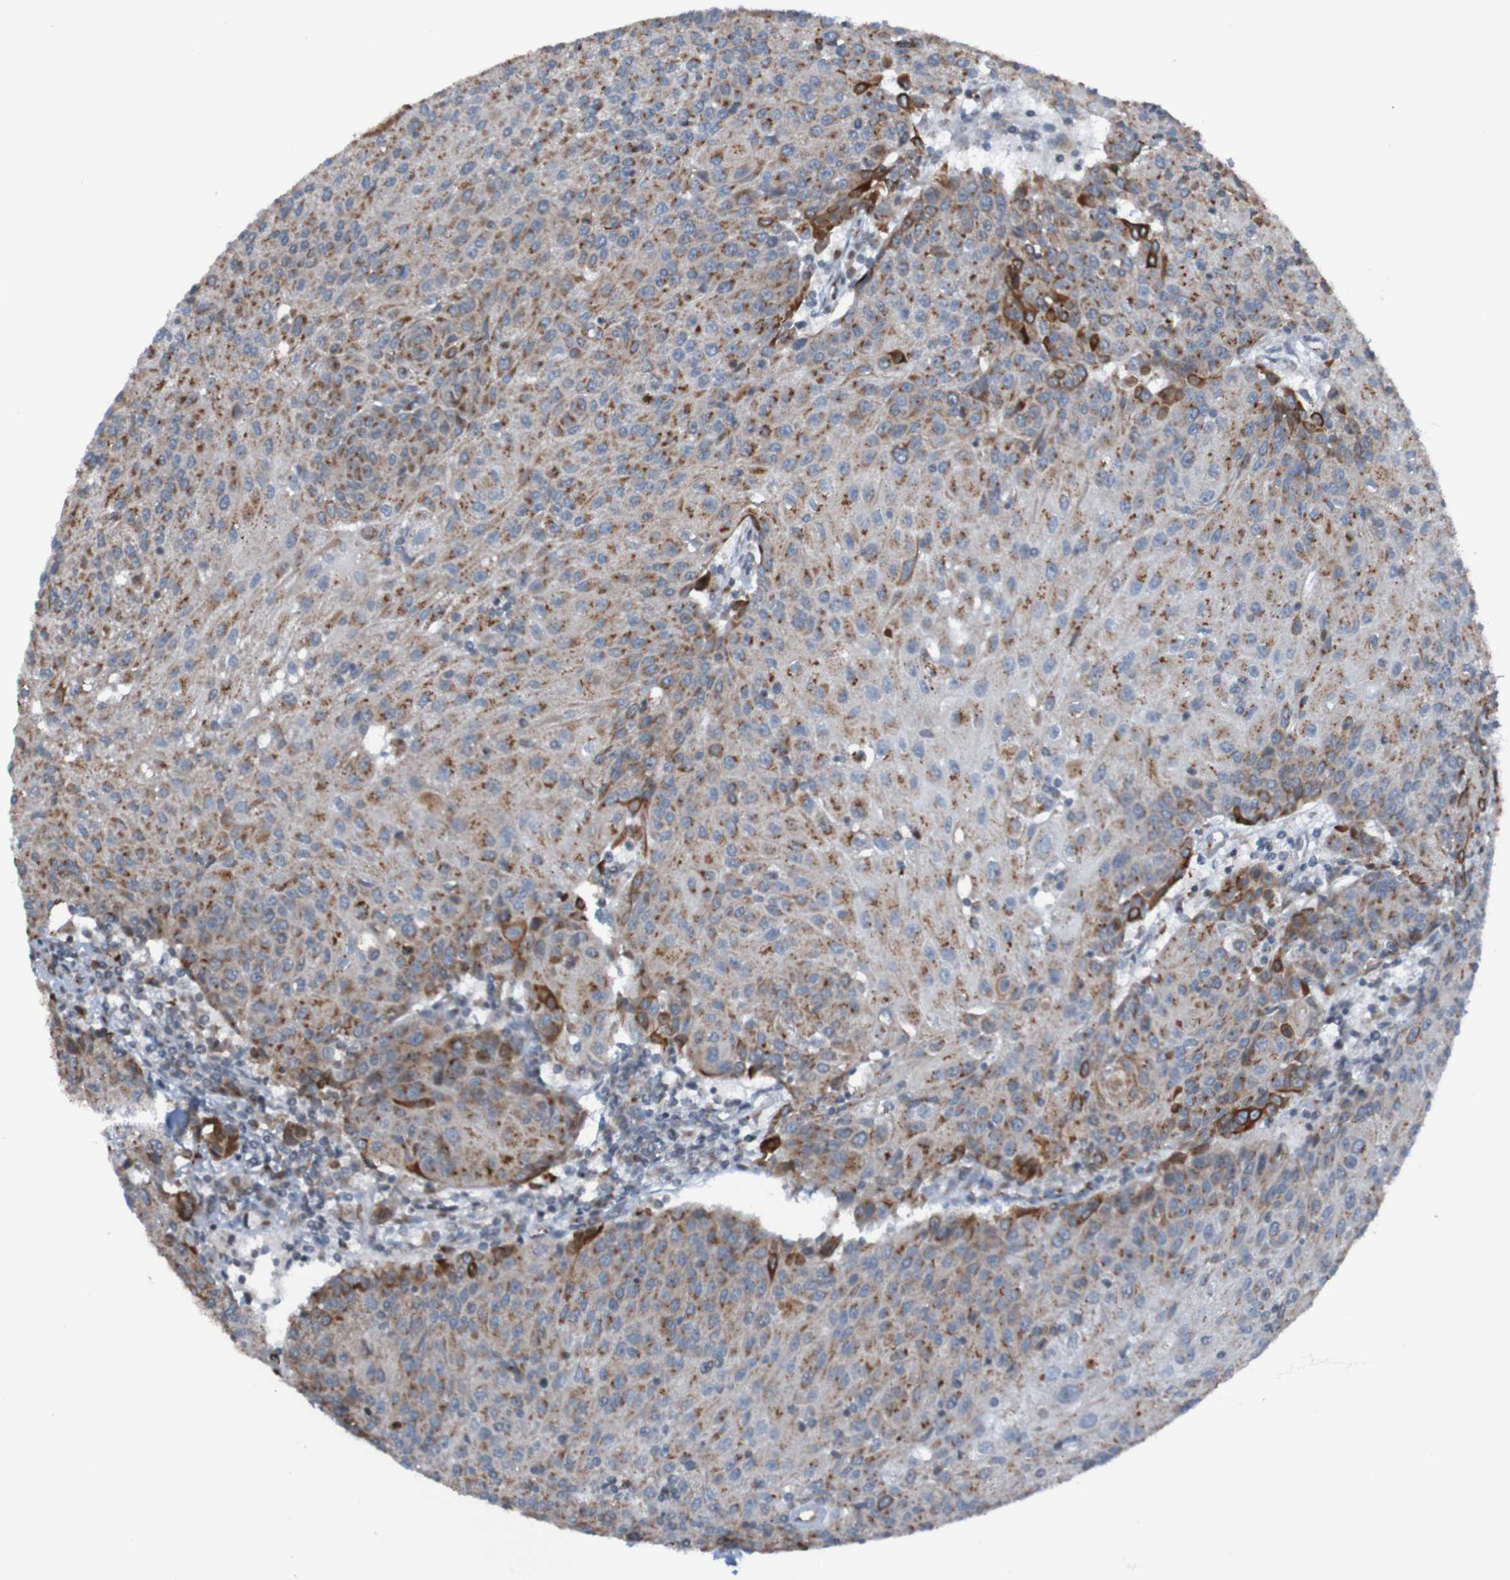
{"staining": {"intensity": "moderate", "quantity": ">75%", "location": "cytoplasmic/membranous"}, "tissue": "urothelial cancer", "cell_type": "Tumor cells", "image_type": "cancer", "snomed": [{"axis": "morphology", "description": "Urothelial carcinoma, High grade"}, {"axis": "topography", "description": "Urinary bladder"}], "caption": "Urothelial cancer stained for a protein (brown) displays moderate cytoplasmic/membranous positive positivity in about >75% of tumor cells.", "gene": "UNG", "patient": {"sex": "female", "age": 85}}